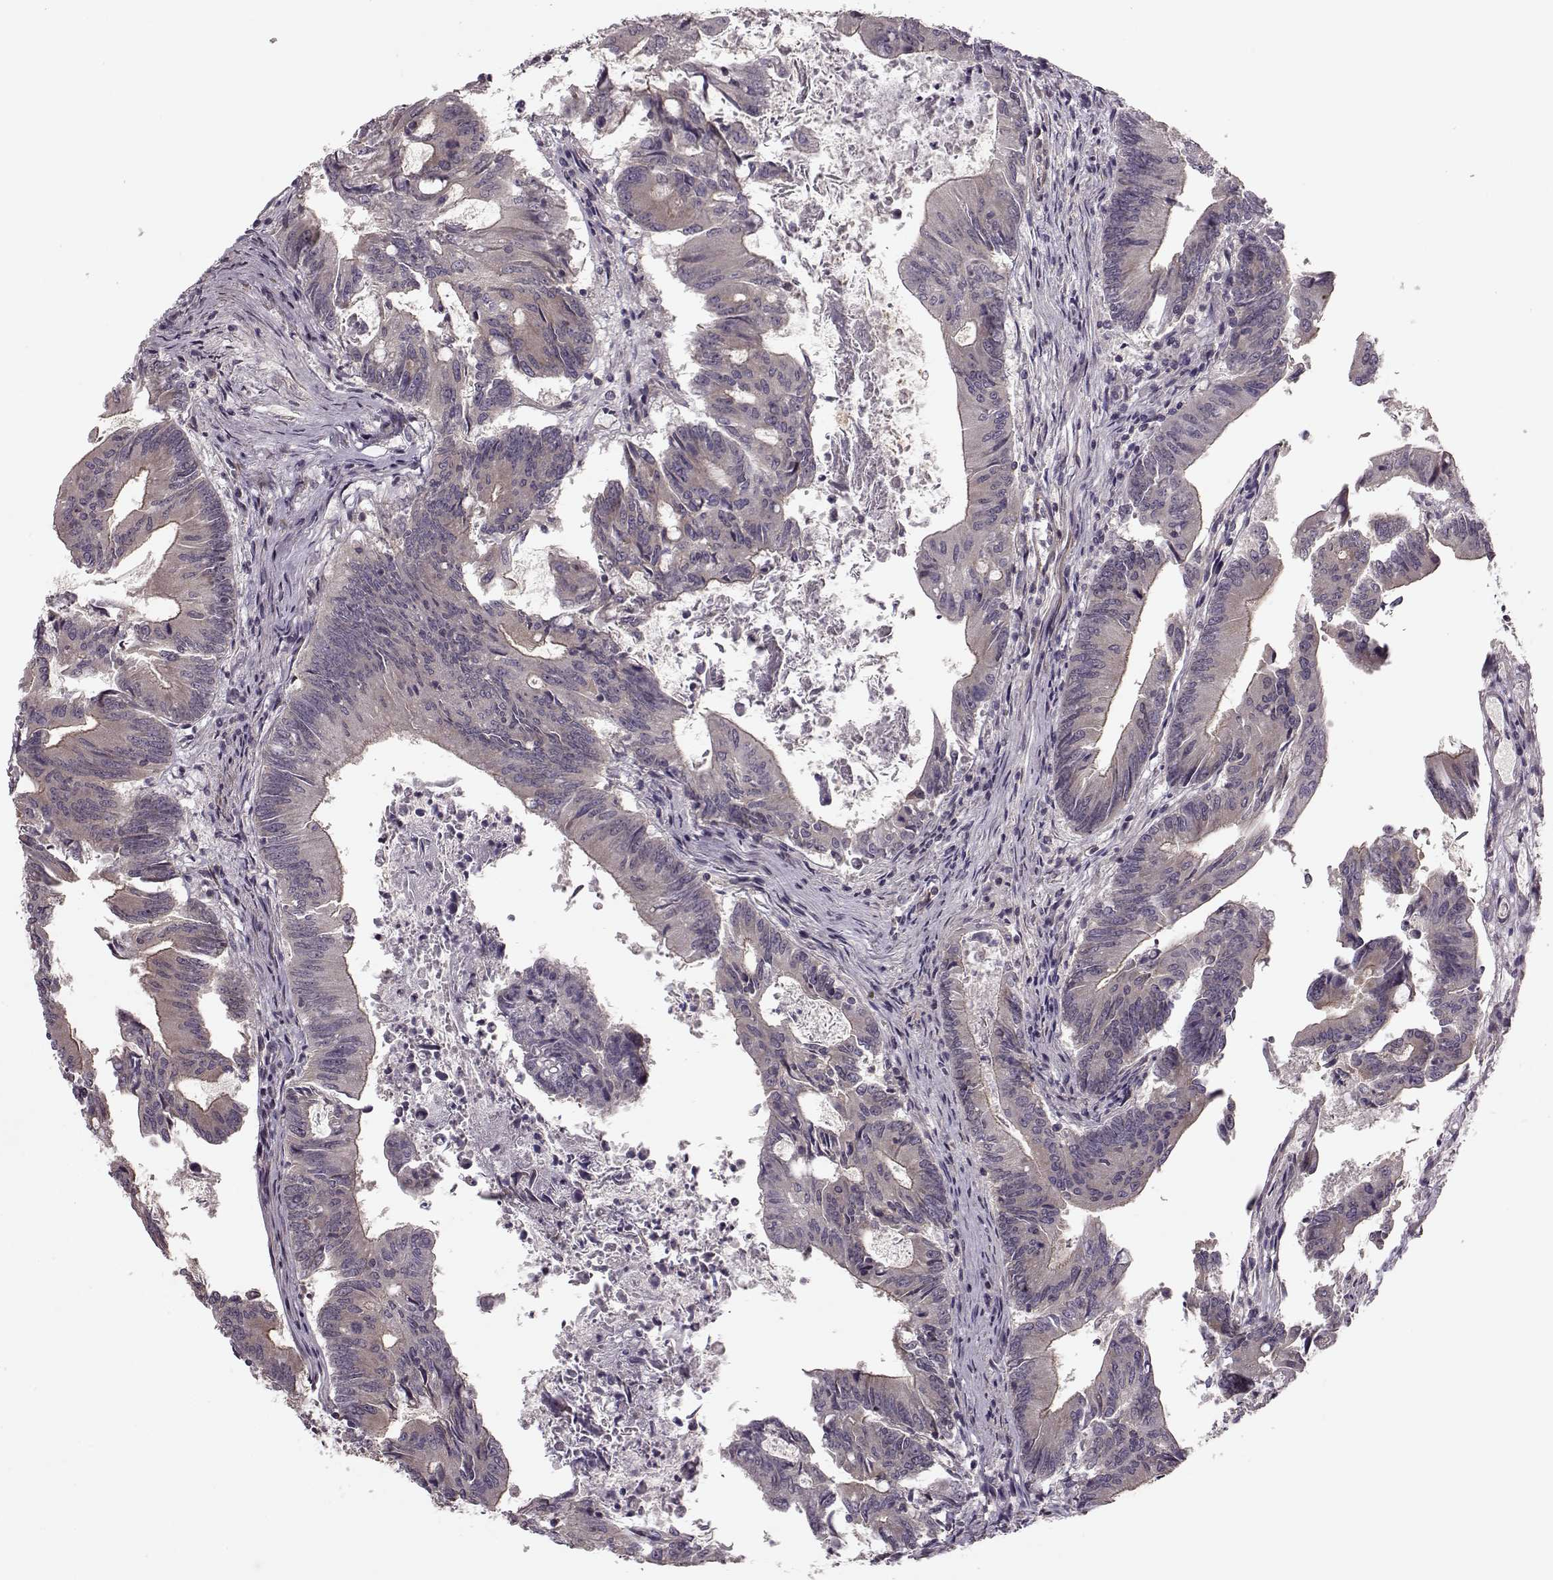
{"staining": {"intensity": "negative", "quantity": "none", "location": "none"}, "tissue": "colorectal cancer", "cell_type": "Tumor cells", "image_type": "cancer", "snomed": [{"axis": "morphology", "description": "Adenocarcinoma, NOS"}, {"axis": "topography", "description": "Colon"}], "caption": "The immunohistochemistry (IHC) histopathology image has no significant expression in tumor cells of colorectal adenocarcinoma tissue. Nuclei are stained in blue.", "gene": "SLAIN2", "patient": {"sex": "female", "age": 70}}